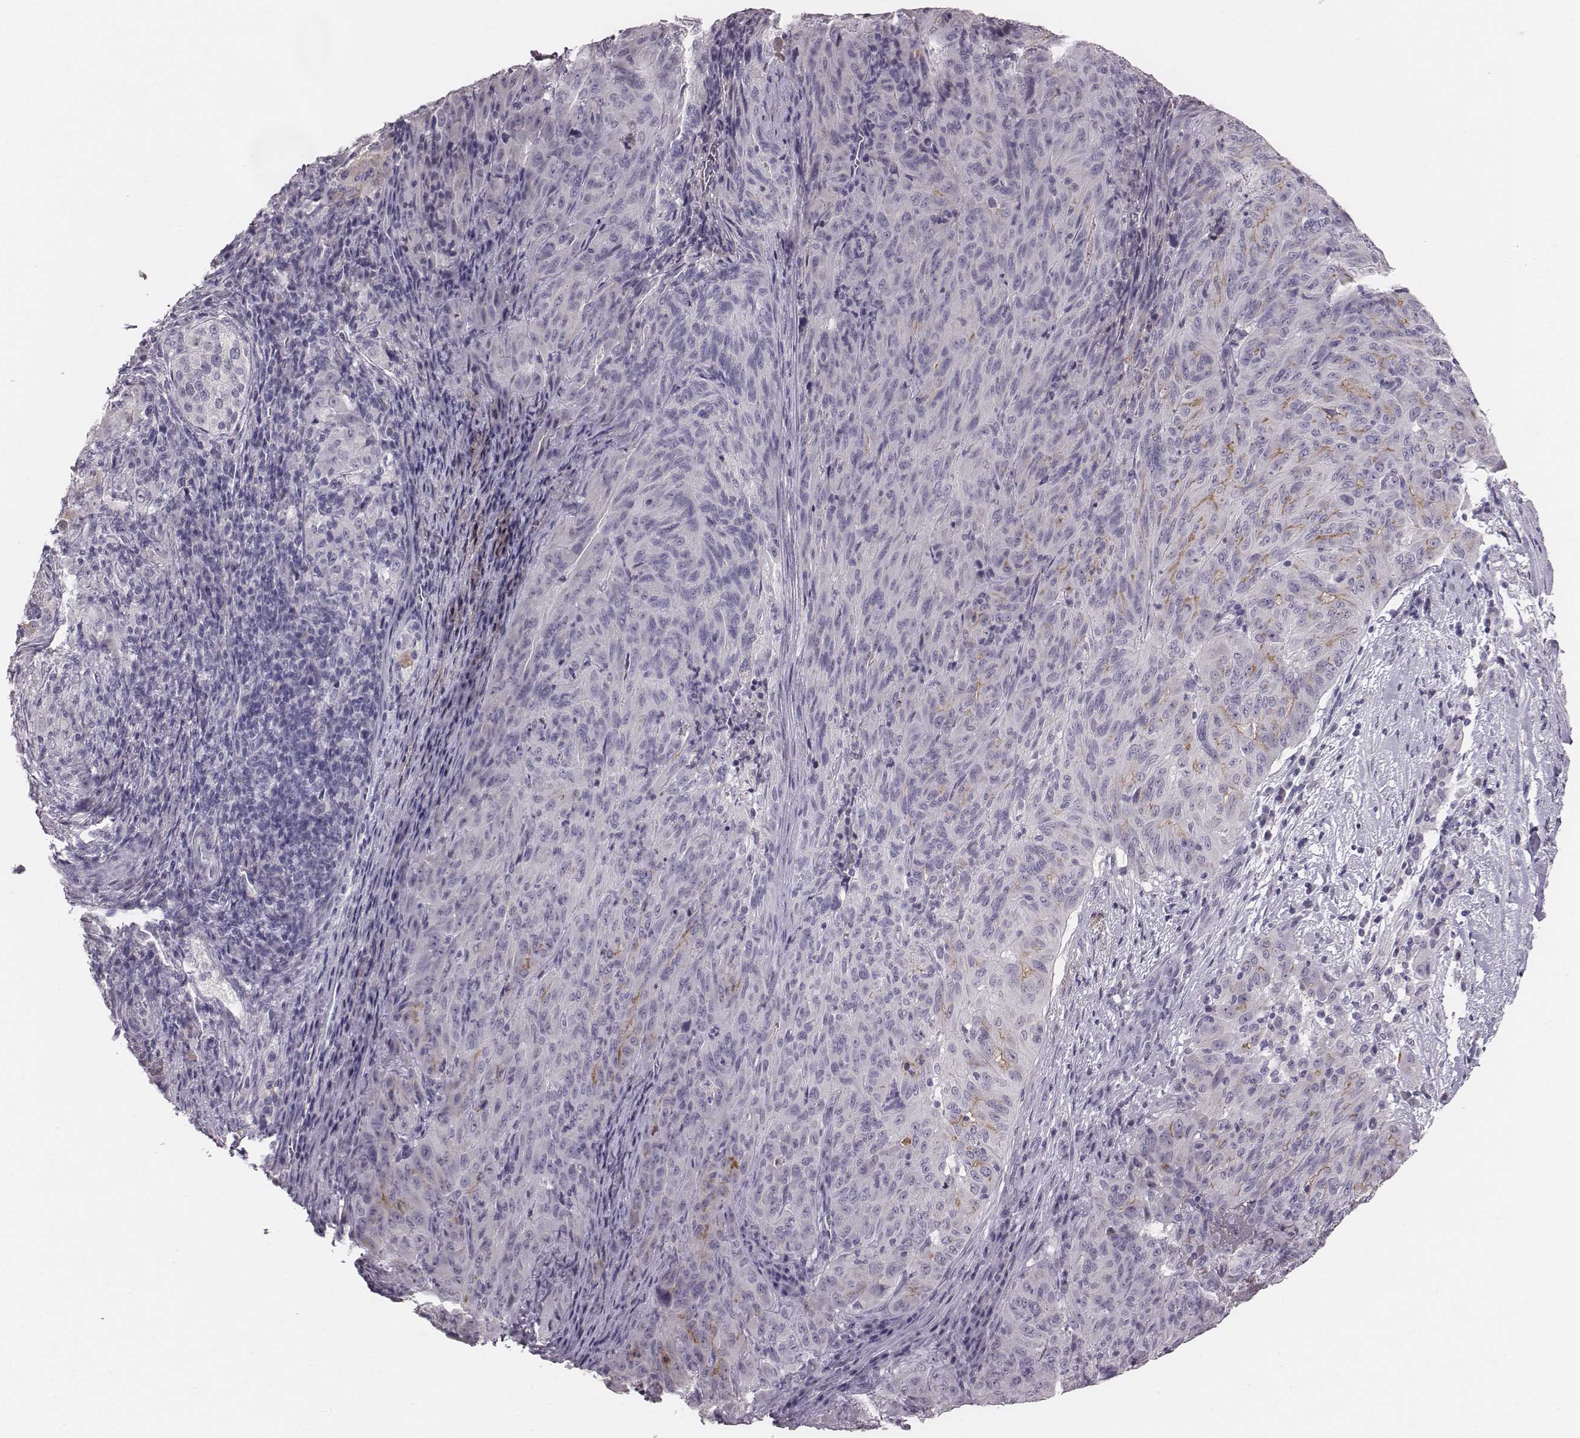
{"staining": {"intensity": "negative", "quantity": "none", "location": "none"}, "tissue": "pancreatic cancer", "cell_type": "Tumor cells", "image_type": "cancer", "snomed": [{"axis": "morphology", "description": "Adenocarcinoma, NOS"}, {"axis": "topography", "description": "Pancreas"}], "caption": "The immunohistochemistry micrograph has no significant positivity in tumor cells of adenocarcinoma (pancreatic) tissue.", "gene": "CFTR", "patient": {"sex": "male", "age": 63}}